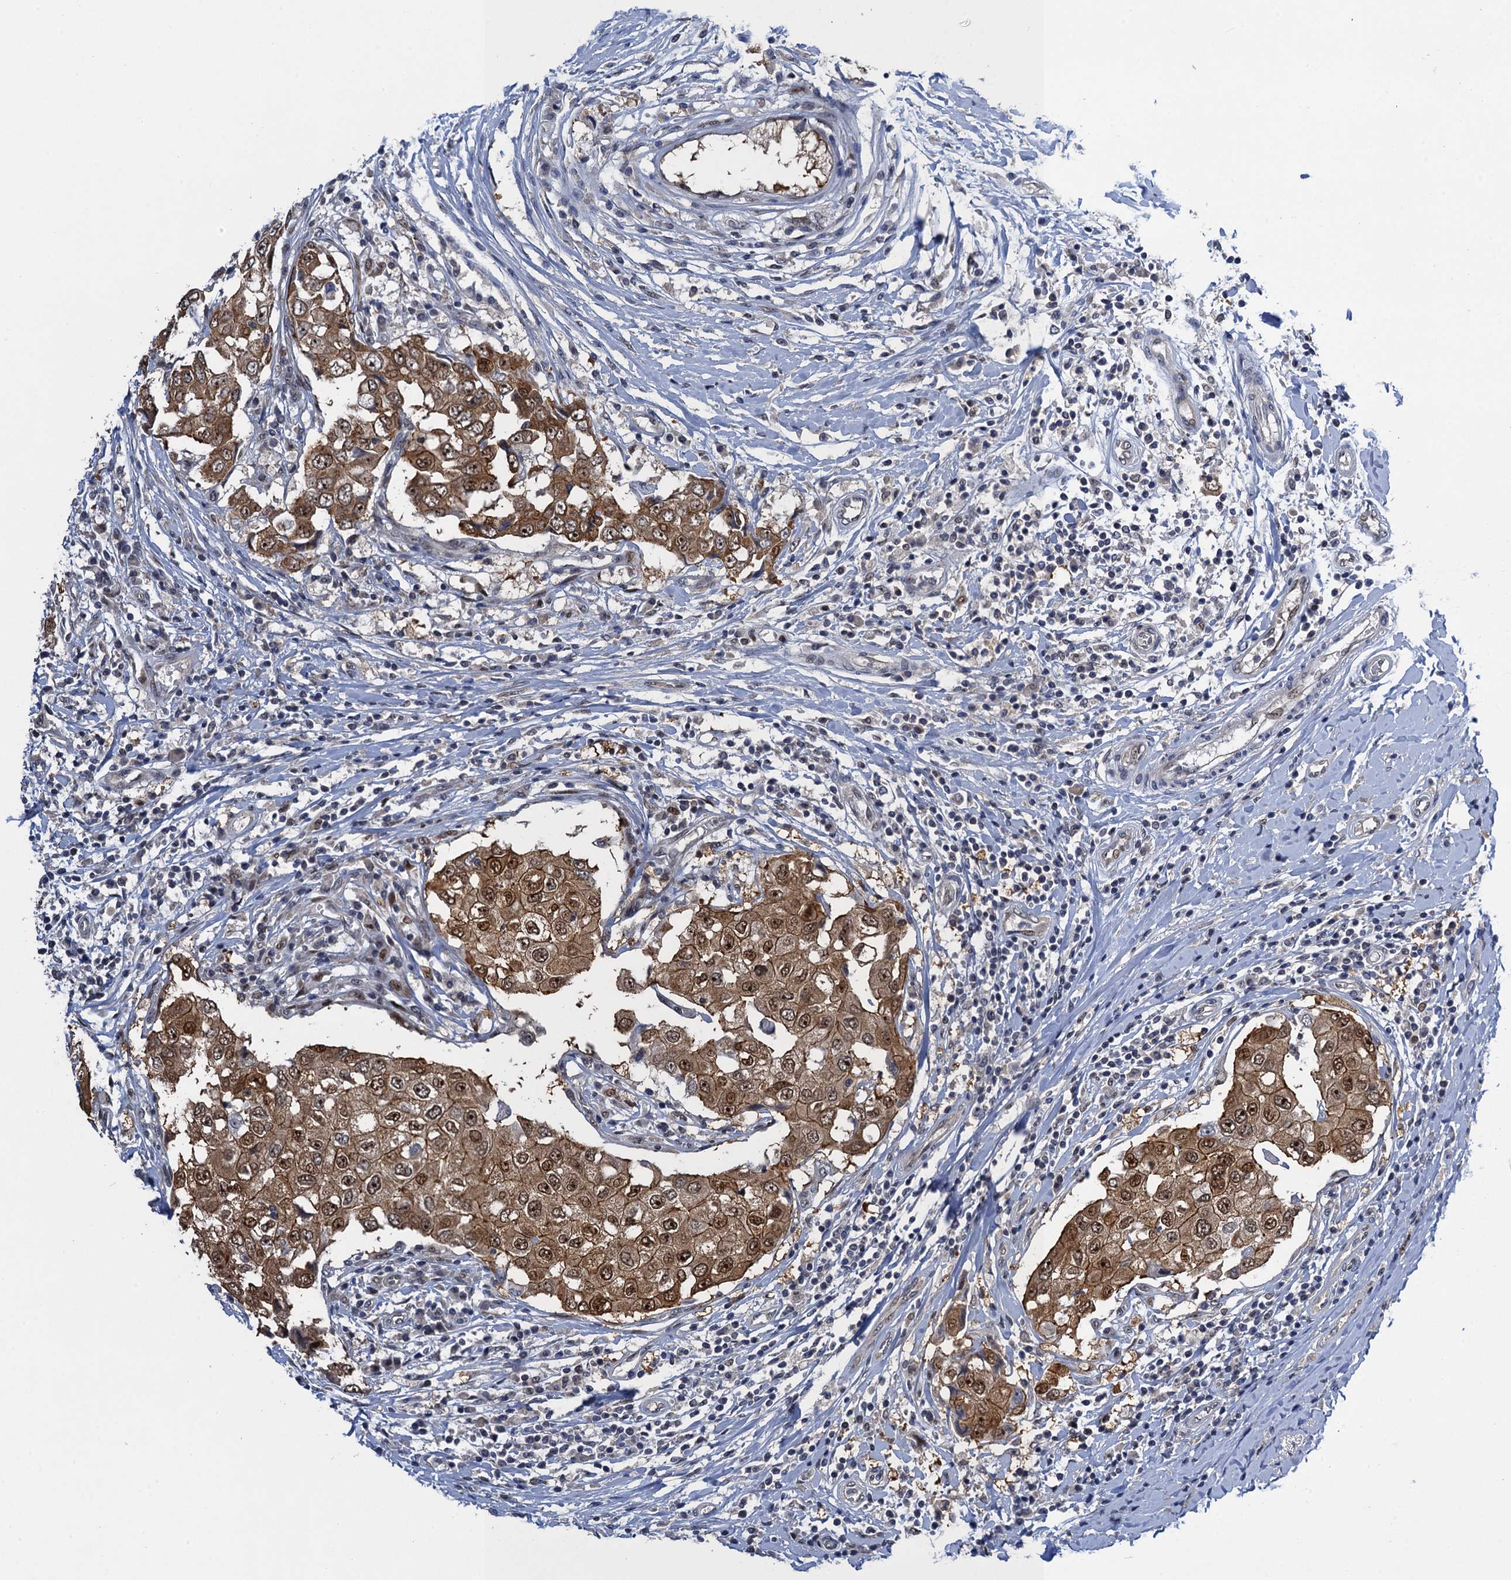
{"staining": {"intensity": "moderate", "quantity": ">75%", "location": "cytoplasmic/membranous,nuclear"}, "tissue": "breast cancer", "cell_type": "Tumor cells", "image_type": "cancer", "snomed": [{"axis": "morphology", "description": "Duct carcinoma"}, {"axis": "topography", "description": "Breast"}], "caption": "Moderate cytoplasmic/membranous and nuclear staining for a protein is present in approximately >75% of tumor cells of infiltrating ductal carcinoma (breast) using IHC.", "gene": "ZAR1L", "patient": {"sex": "female", "age": 27}}